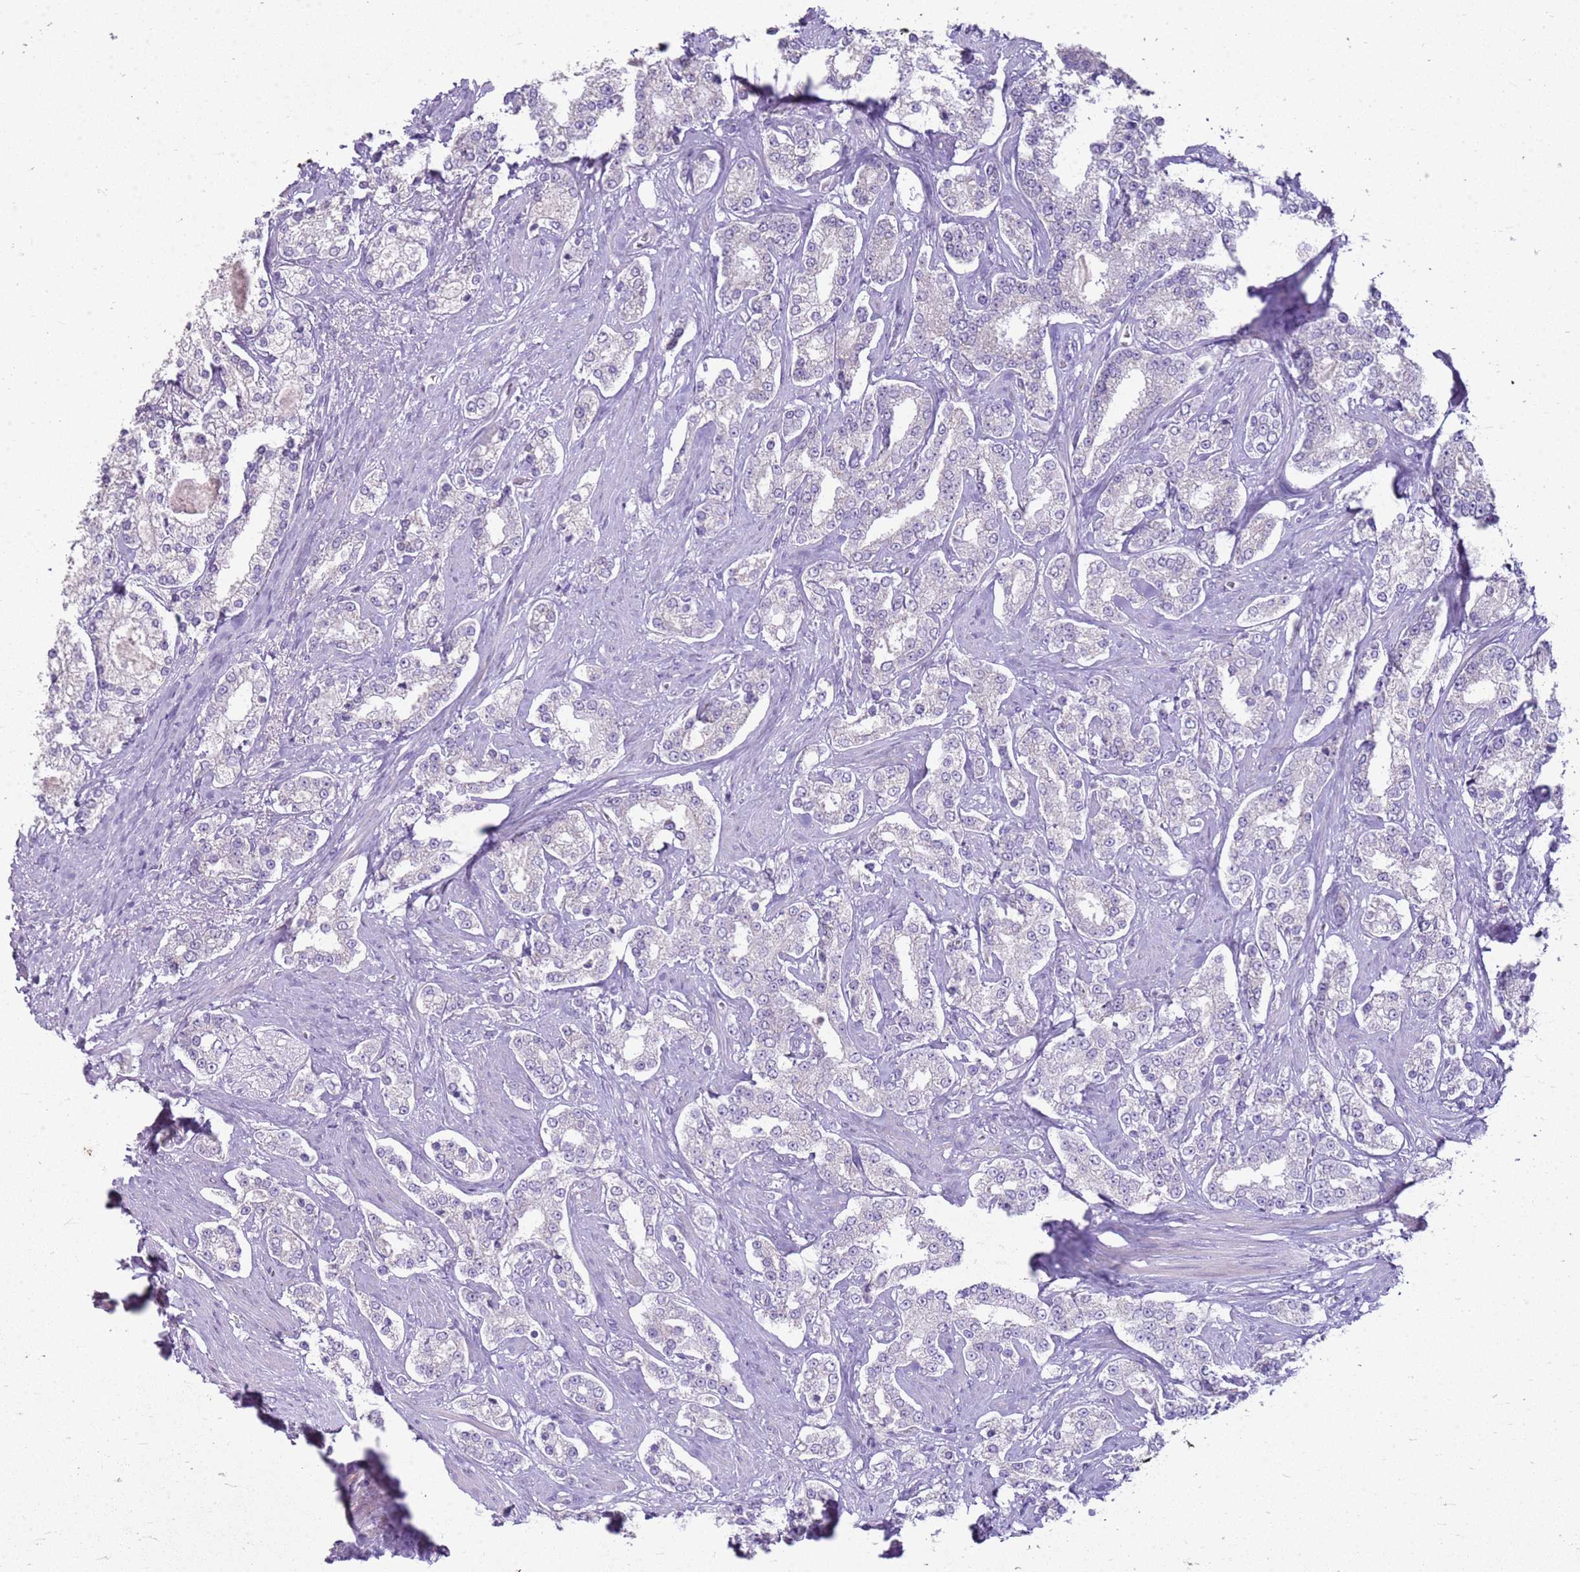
{"staining": {"intensity": "negative", "quantity": "none", "location": "none"}, "tissue": "prostate cancer", "cell_type": "Tumor cells", "image_type": "cancer", "snomed": [{"axis": "morphology", "description": "Normal tissue, NOS"}, {"axis": "morphology", "description": "Adenocarcinoma, High grade"}, {"axis": "topography", "description": "Prostate"}], "caption": "An immunohistochemistry micrograph of prostate cancer is shown. There is no staining in tumor cells of prostate cancer.", "gene": "FABP2", "patient": {"sex": "male", "age": 83}}